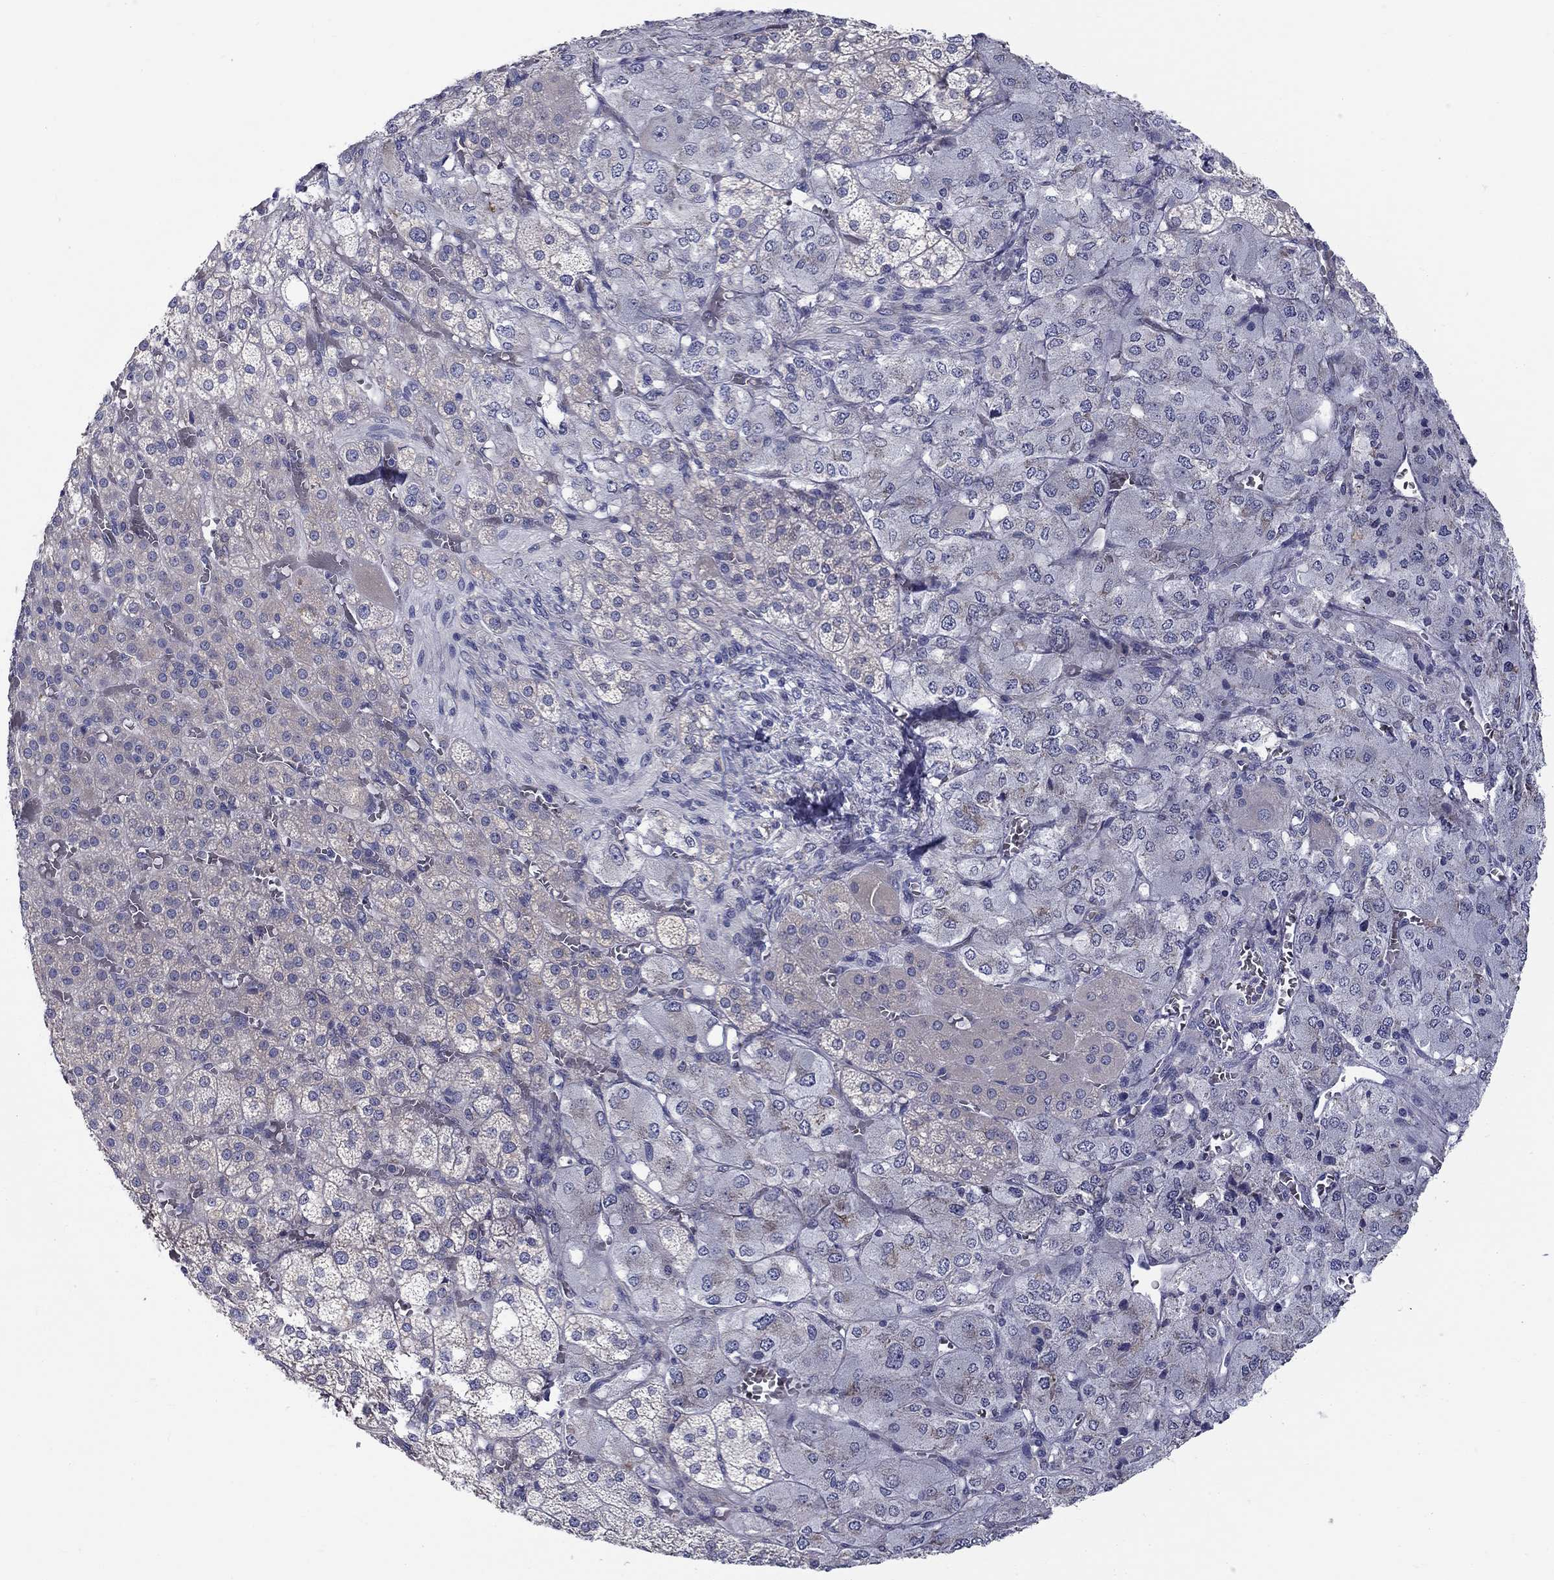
{"staining": {"intensity": "moderate", "quantity": "<25%", "location": "cytoplasmic/membranous"}, "tissue": "adrenal gland", "cell_type": "Glandular cells", "image_type": "normal", "snomed": [{"axis": "morphology", "description": "Normal tissue, NOS"}, {"axis": "topography", "description": "Adrenal gland"}], "caption": "High-magnification brightfield microscopy of unremarkable adrenal gland stained with DAB (3,3'-diaminobenzidine) (brown) and counterstained with hematoxylin (blue). glandular cells exhibit moderate cytoplasmic/membranous positivity is present in approximately<25% of cells. (DAB IHC, brown staining for protein, blue staining for nuclei).", "gene": "QRFPR", "patient": {"sex": "female", "age": 60}}